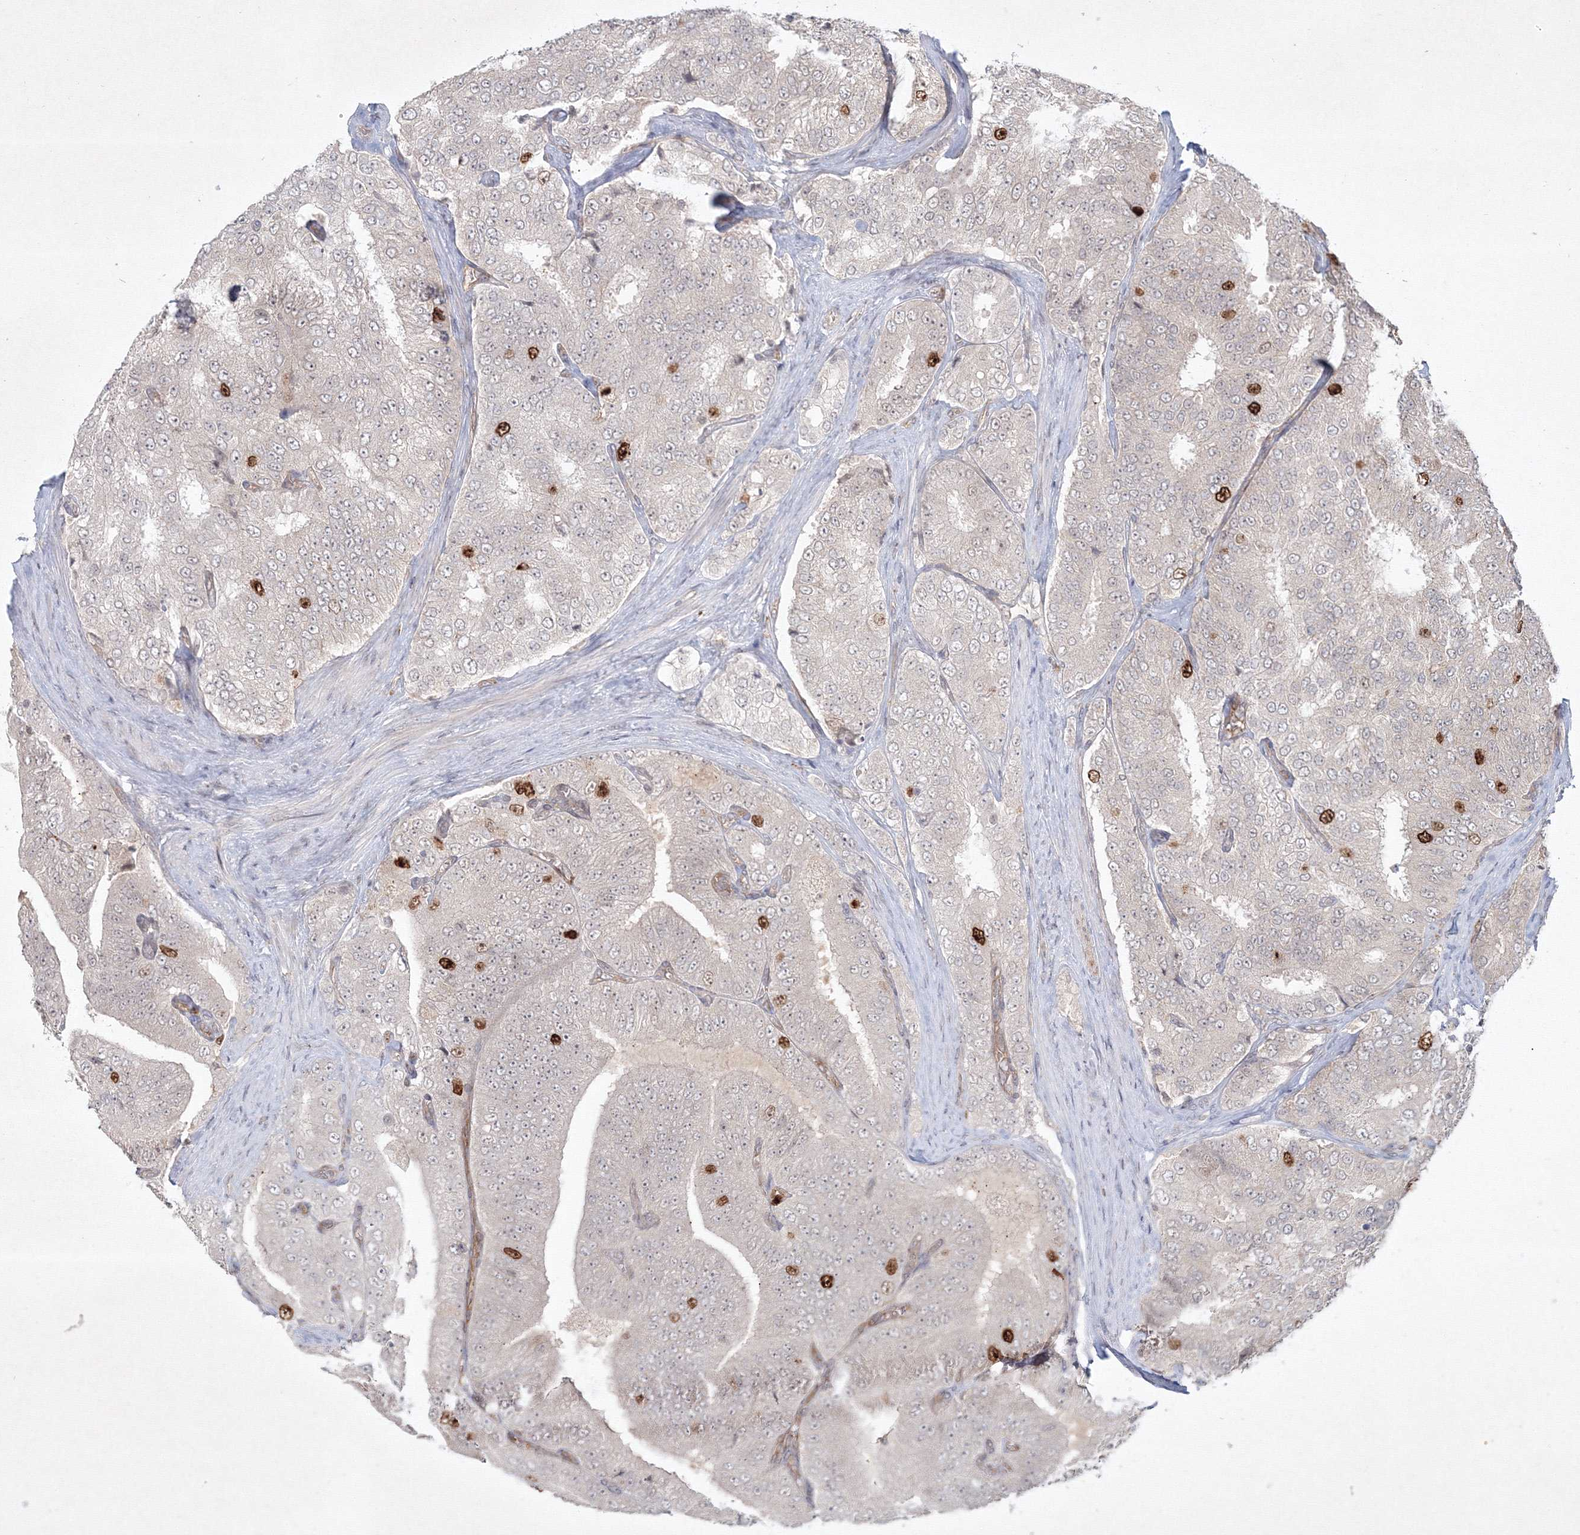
{"staining": {"intensity": "strong", "quantity": "<25%", "location": "nuclear"}, "tissue": "prostate cancer", "cell_type": "Tumor cells", "image_type": "cancer", "snomed": [{"axis": "morphology", "description": "Adenocarcinoma, High grade"}, {"axis": "topography", "description": "Prostate"}], "caption": "A brown stain labels strong nuclear expression of a protein in human prostate cancer (high-grade adenocarcinoma) tumor cells.", "gene": "KIF20A", "patient": {"sex": "male", "age": 58}}